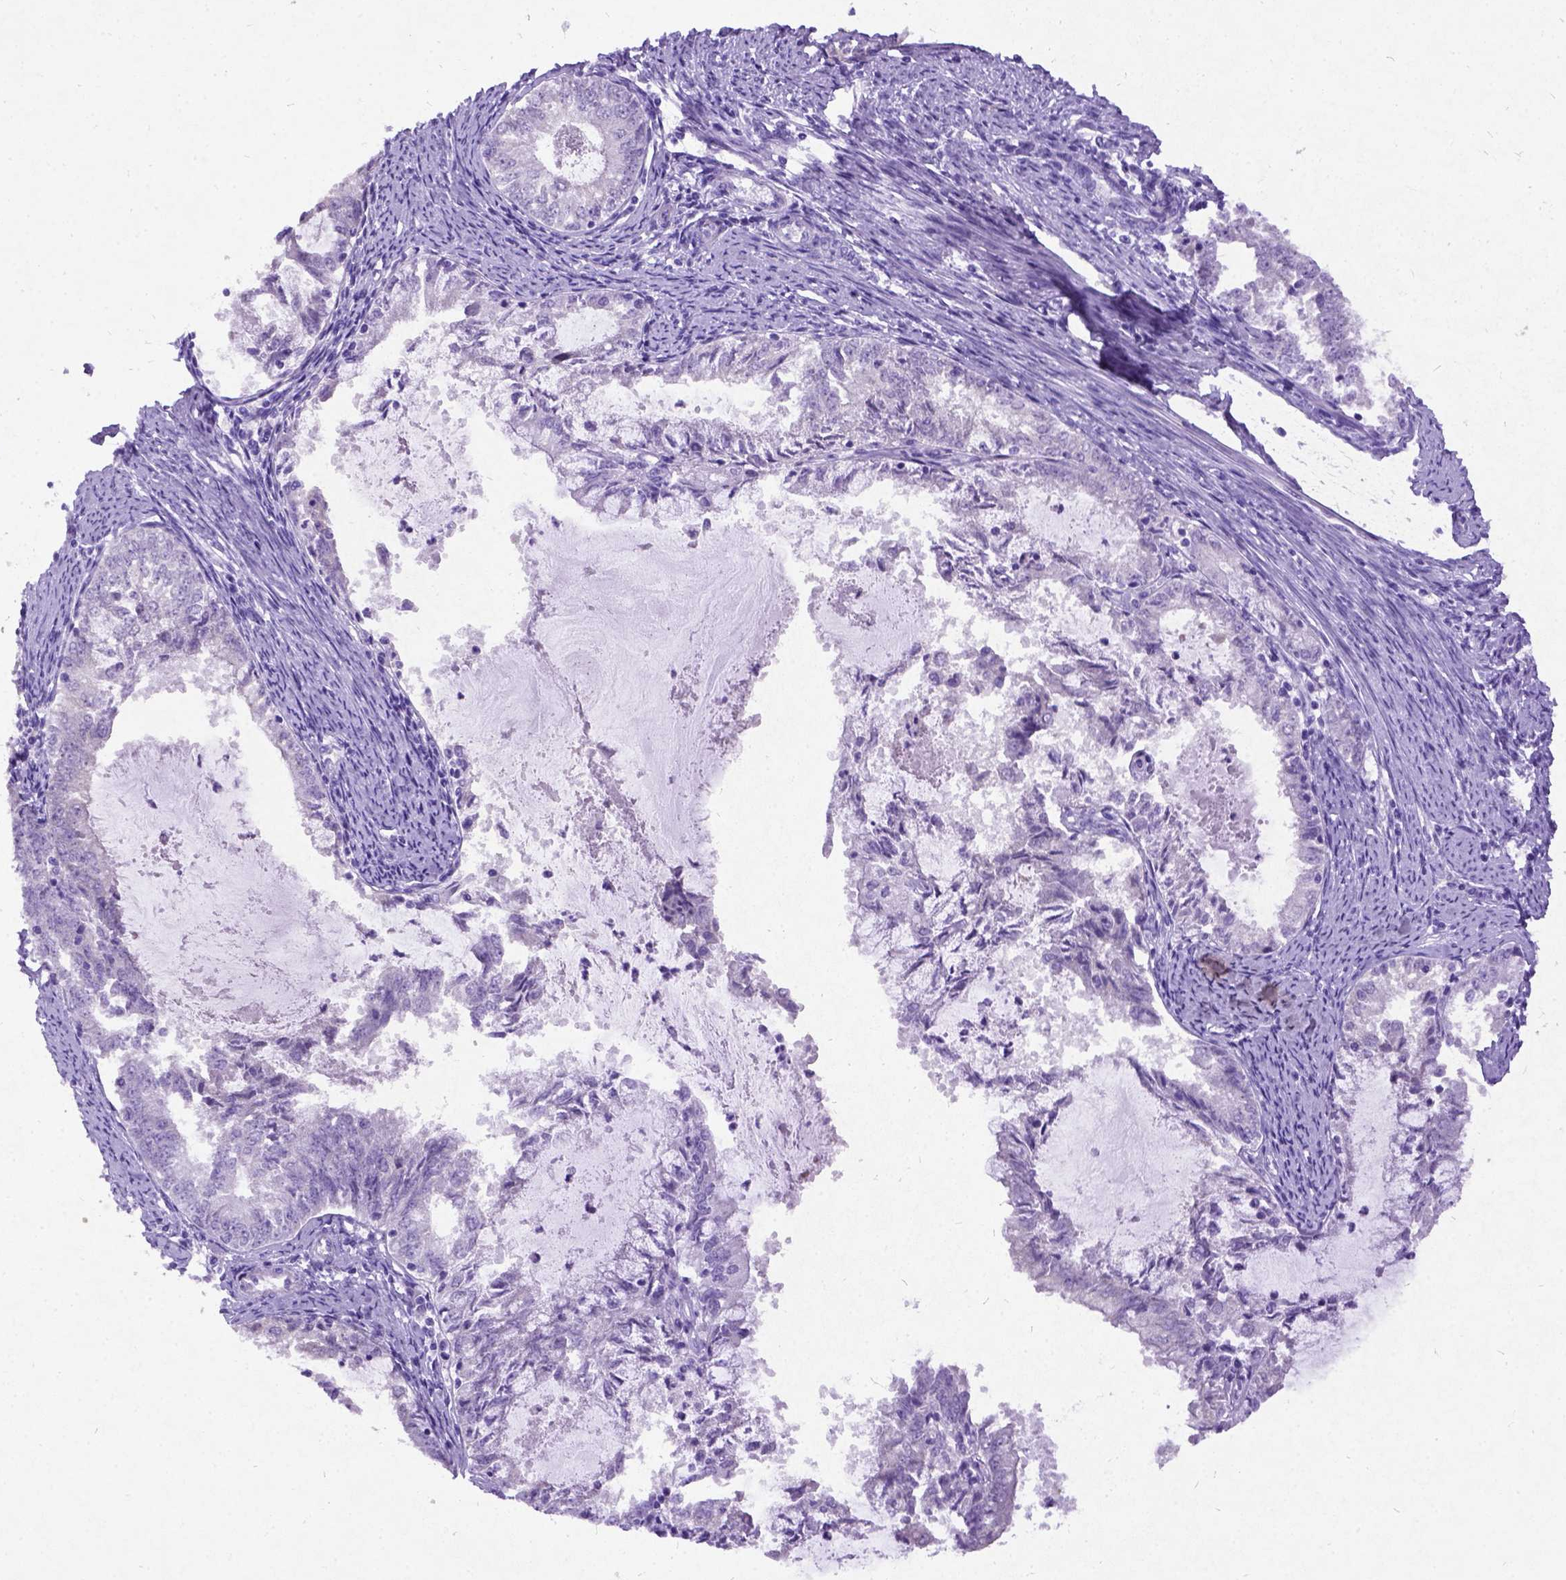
{"staining": {"intensity": "negative", "quantity": "none", "location": "none"}, "tissue": "endometrial cancer", "cell_type": "Tumor cells", "image_type": "cancer", "snomed": [{"axis": "morphology", "description": "Adenocarcinoma, NOS"}, {"axis": "topography", "description": "Endometrium"}], "caption": "A histopathology image of human endometrial cancer (adenocarcinoma) is negative for staining in tumor cells.", "gene": "NEUROD4", "patient": {"sex": "female", "age": 57}}